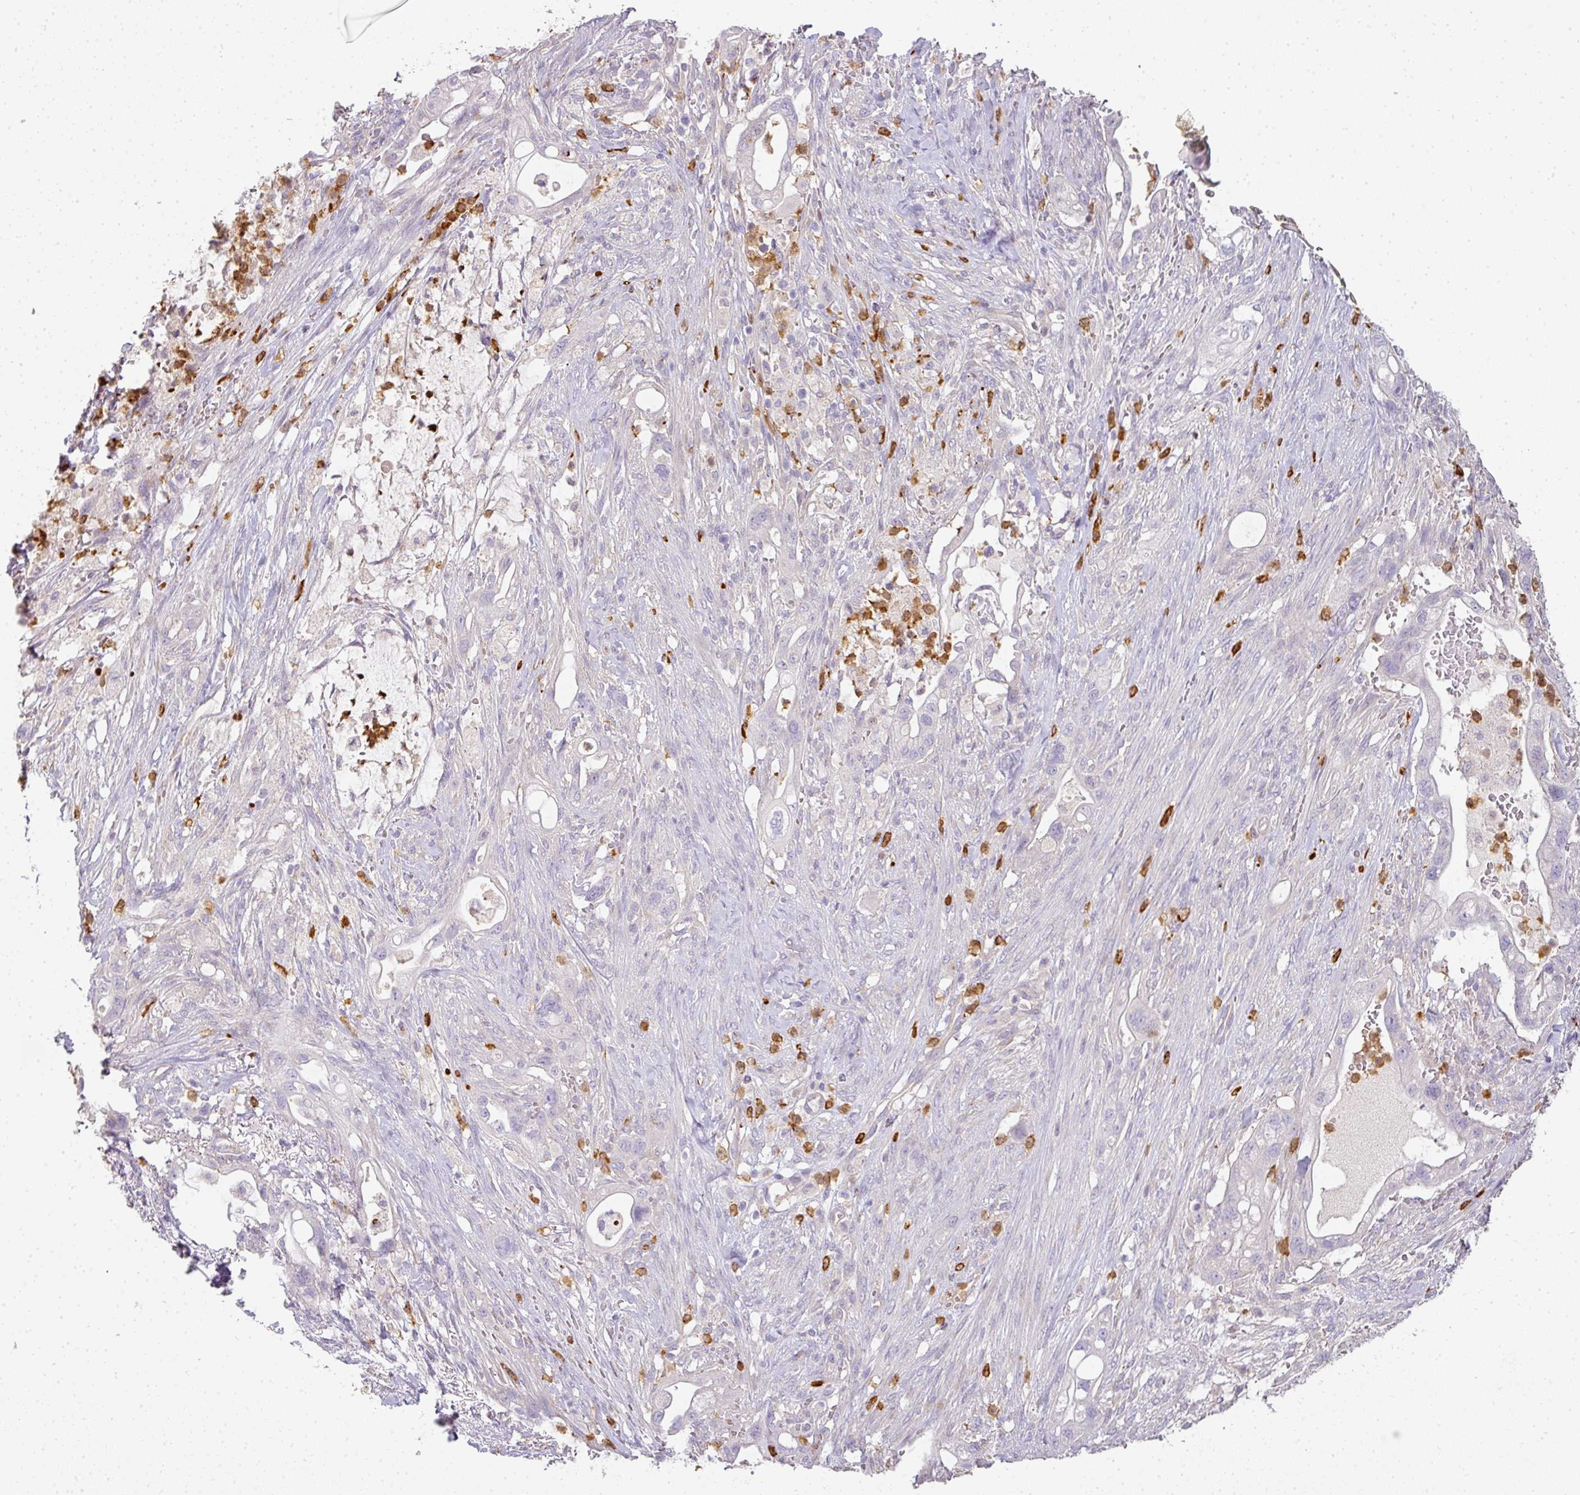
{"staining": {"intensity": "negative", "quantity": "none", "location": "none"}, "tissue": "pancreatic cancer", "cell_type": "Tumor cells", "image_type": "cancer", "snomed": [{"axis": "morphology", "description": "Adenocarcinoma, NOS"}, {"axis": "topography", "description": "Pancreas"}], "caption": "Immunohistochemistry of pancreatic cancer exhibits no positivity in tumor cells.", "gene": "HHEX", "patient": {"sex": "male", "age": 44}}